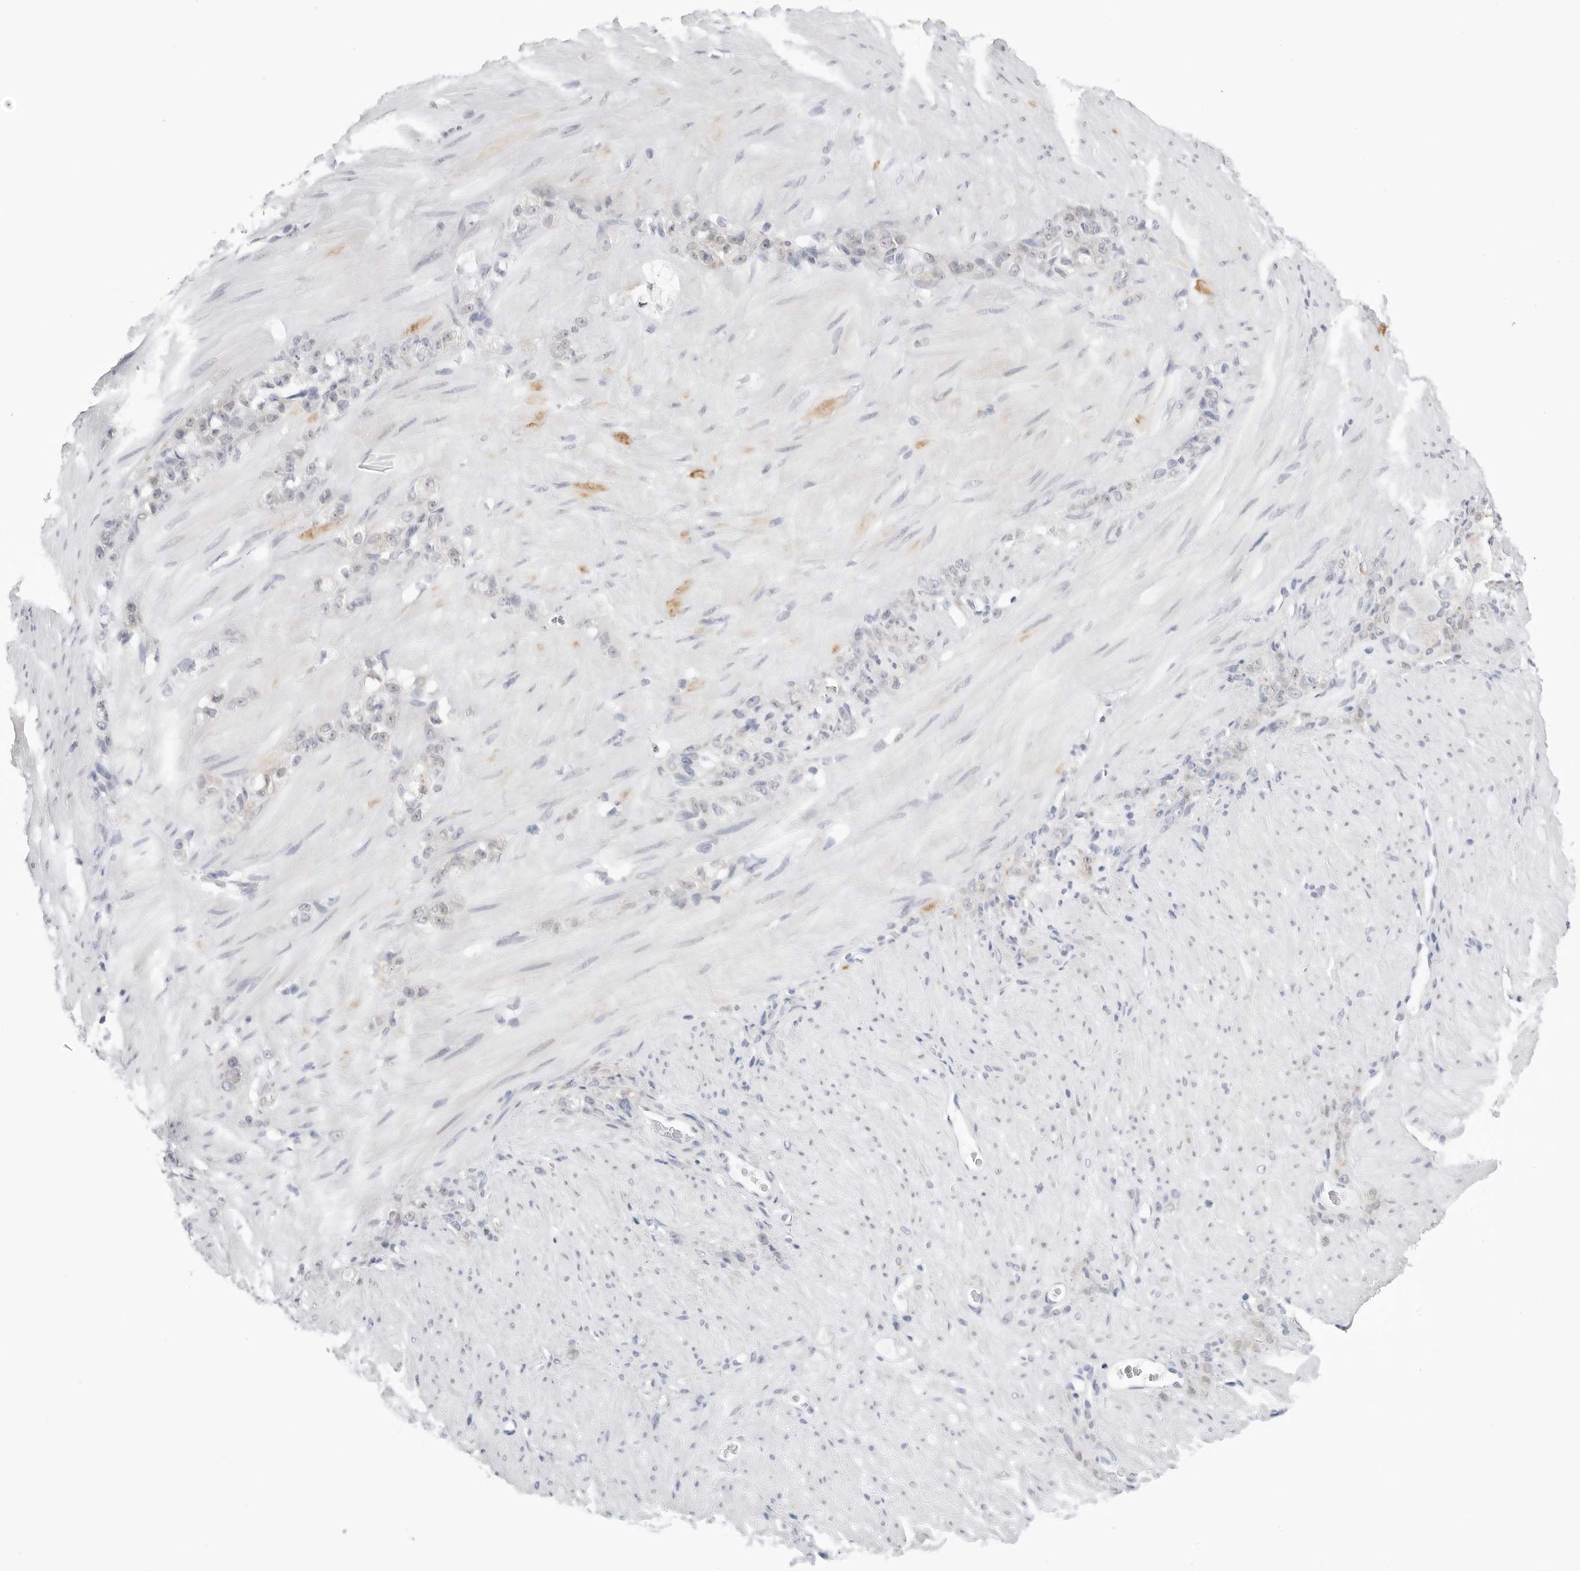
{"staining": {"intensity": "negative", "quantity": "none", "location": "none"}, "tissue": "stomach cancer", "cell_type": "Tumor cells", "image_type": "cancer", "snomed": [{"axis": "morphology", "description": "Normal tissue, NOS"}, {"axis": "morphology", "description": "Adenocarcinoma, NOS"}, {"axis": "topography", "description": "Stomach"}], "caption": "High power microscopy image of an IHC image of stomach adenocarcinoma, revealing no significant positivity in tumor cells.", "gene": "RPN1", "patient": {"sex": "male", "age": 82}}